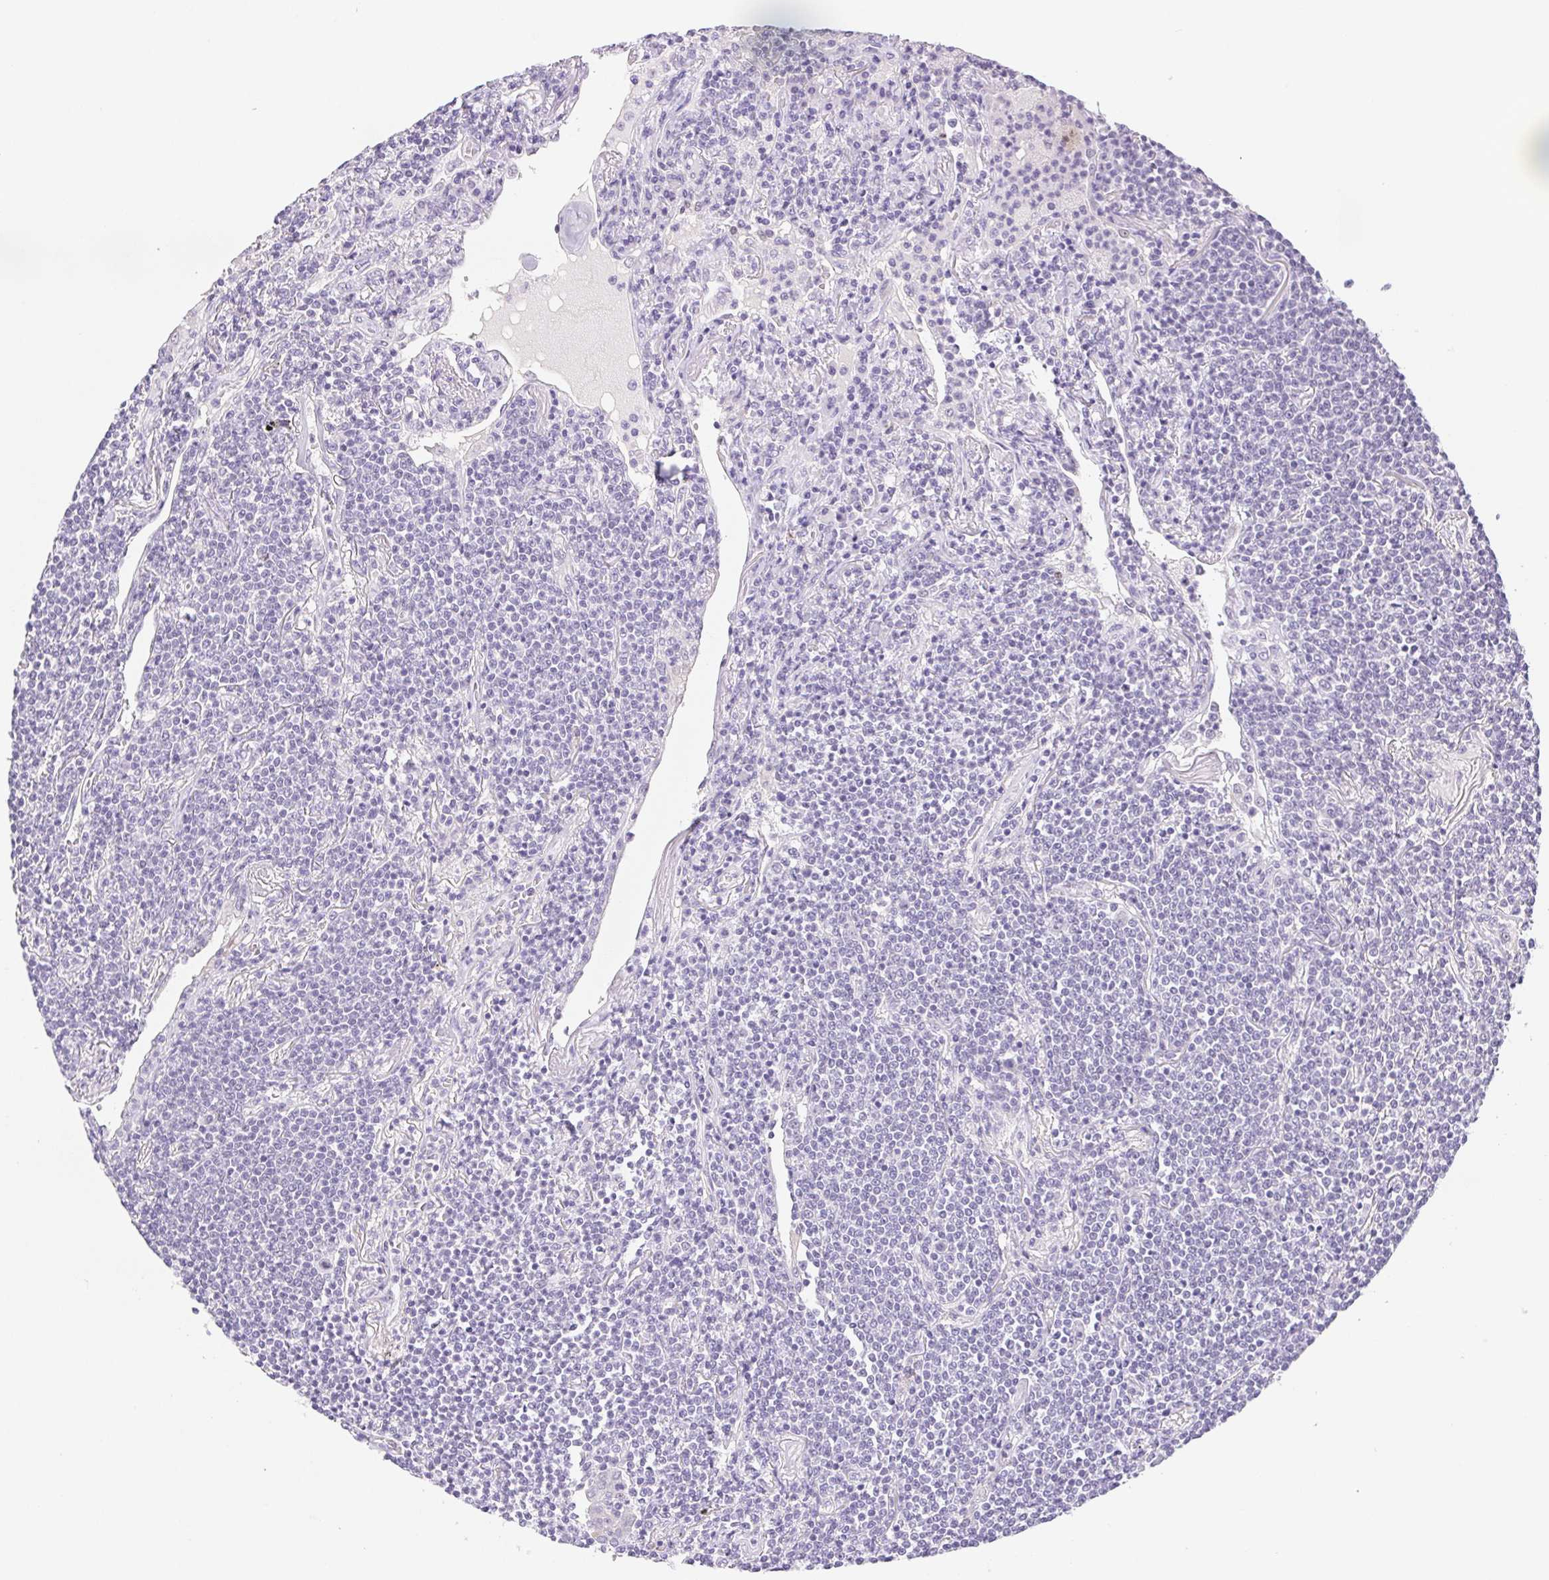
{"staining": {"intensity": "negative", "quantity": "none", "location": "none"}, "tissue": "lymphoma", "cell_type": "Tumor cells", "image_type": "cancer", "snomed": [{"axis": "morphology", "description": "Malignant lymphoma, non-Hodgkin's type, Low grade"}, {"axis": "topography", "description": "Lung"}], "caption": "Tumor cells show no significant expression in lymphoma.", "gene": "ST8SIA3", "patient": {"sex": "female", "age": 71}}